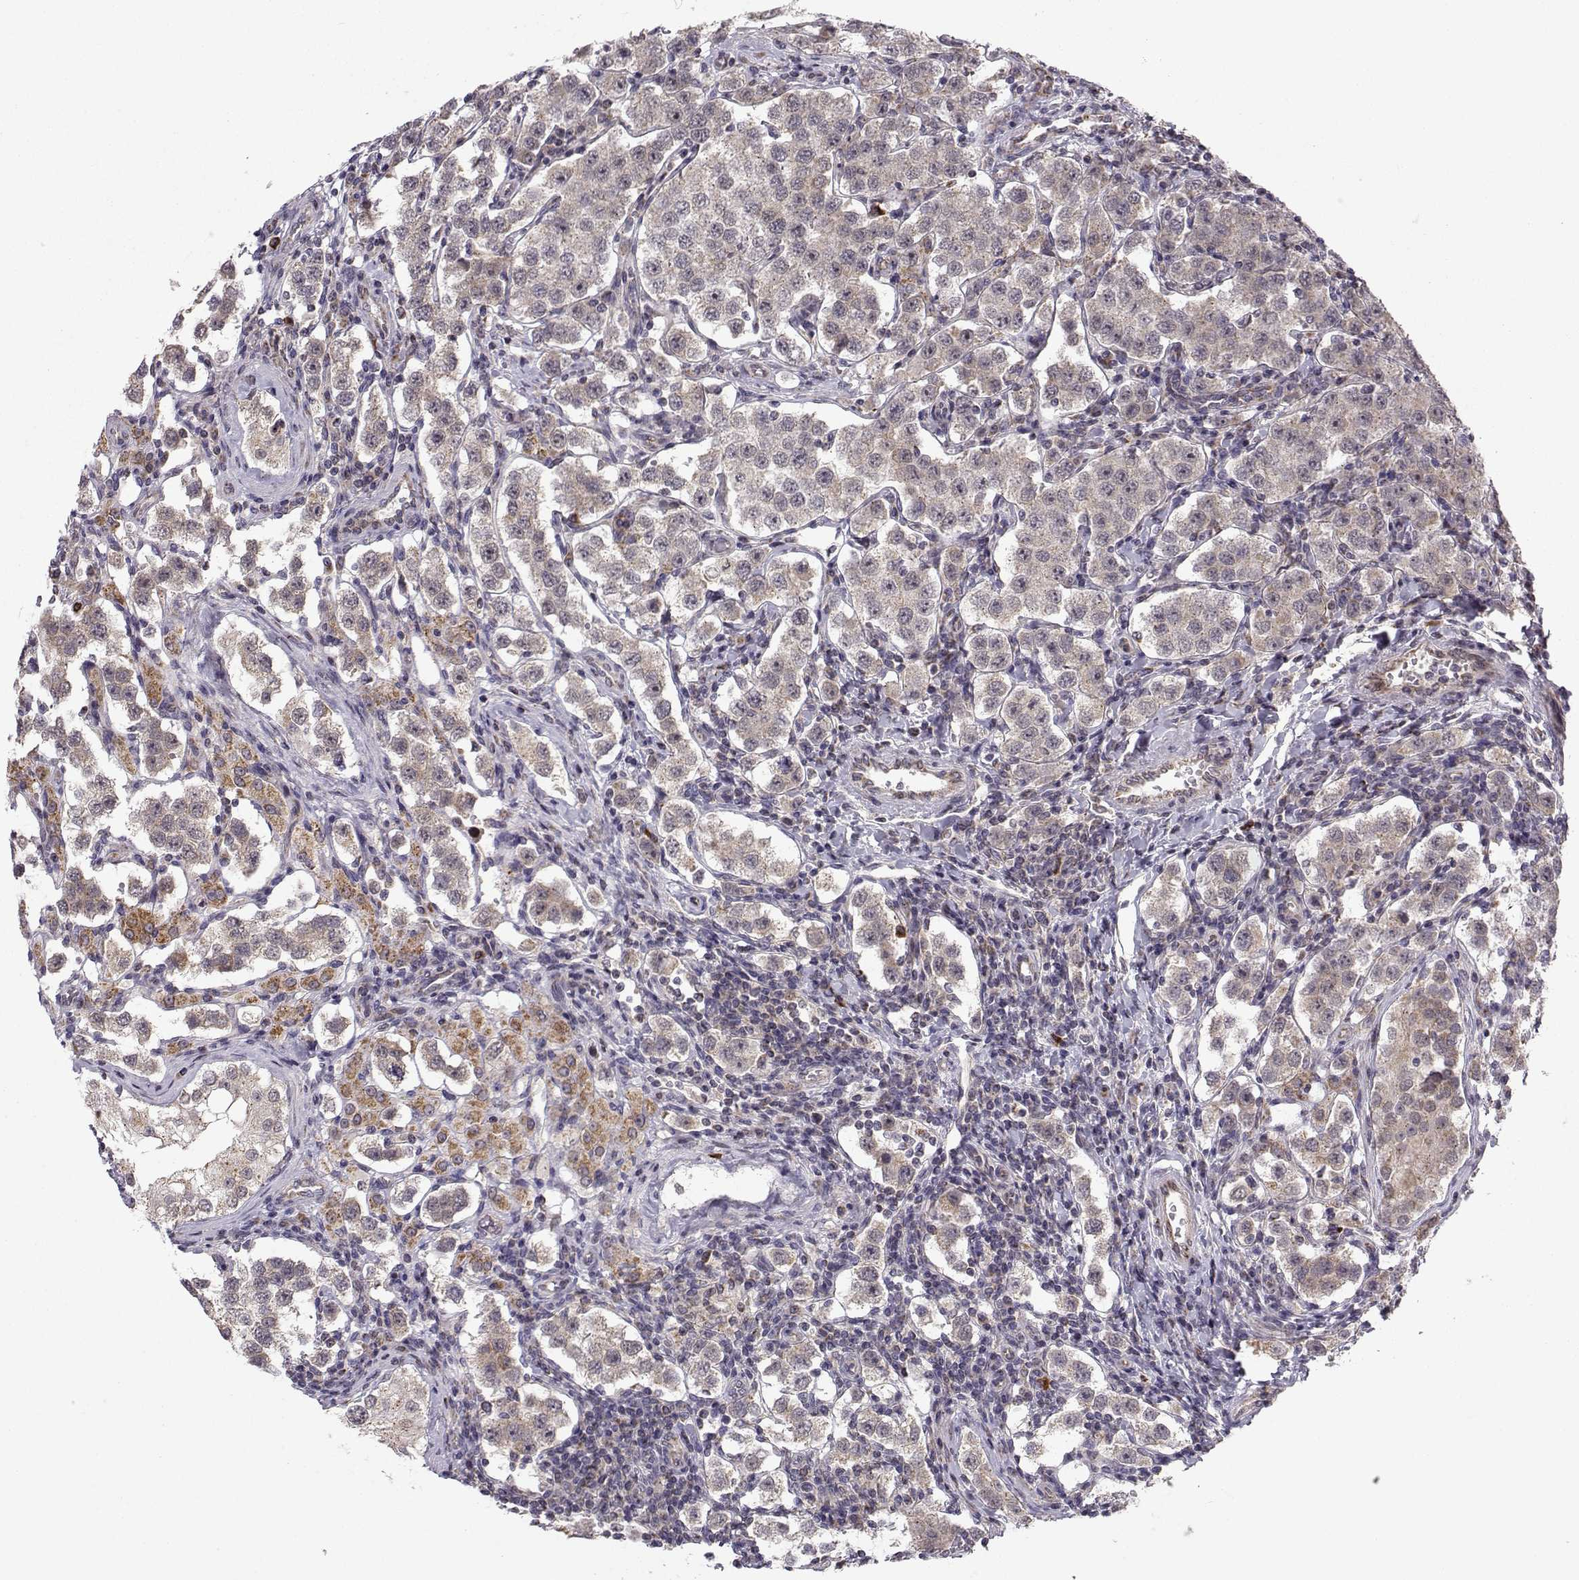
{"staining": {"intensity": "moderate", "quantity": "<25%", "location": "cytoplasmic/membranous"}, "tissue": "testis cancer", "cell_type": "Tumor cells", "image_type": "cancer", "snomed": [{"axis": "morphology", "description": "Seminoma, NOS"}, {"axis": "topography", "description": "Testis"}], "caption": "Immunohistochemical staining of testis seminoma displays moderate cytoplasmic/membranous protein expression in approximately <25% of tumor cells.", "gene": "NECAB3", "patient": {"sex": "male", "age": 37}}